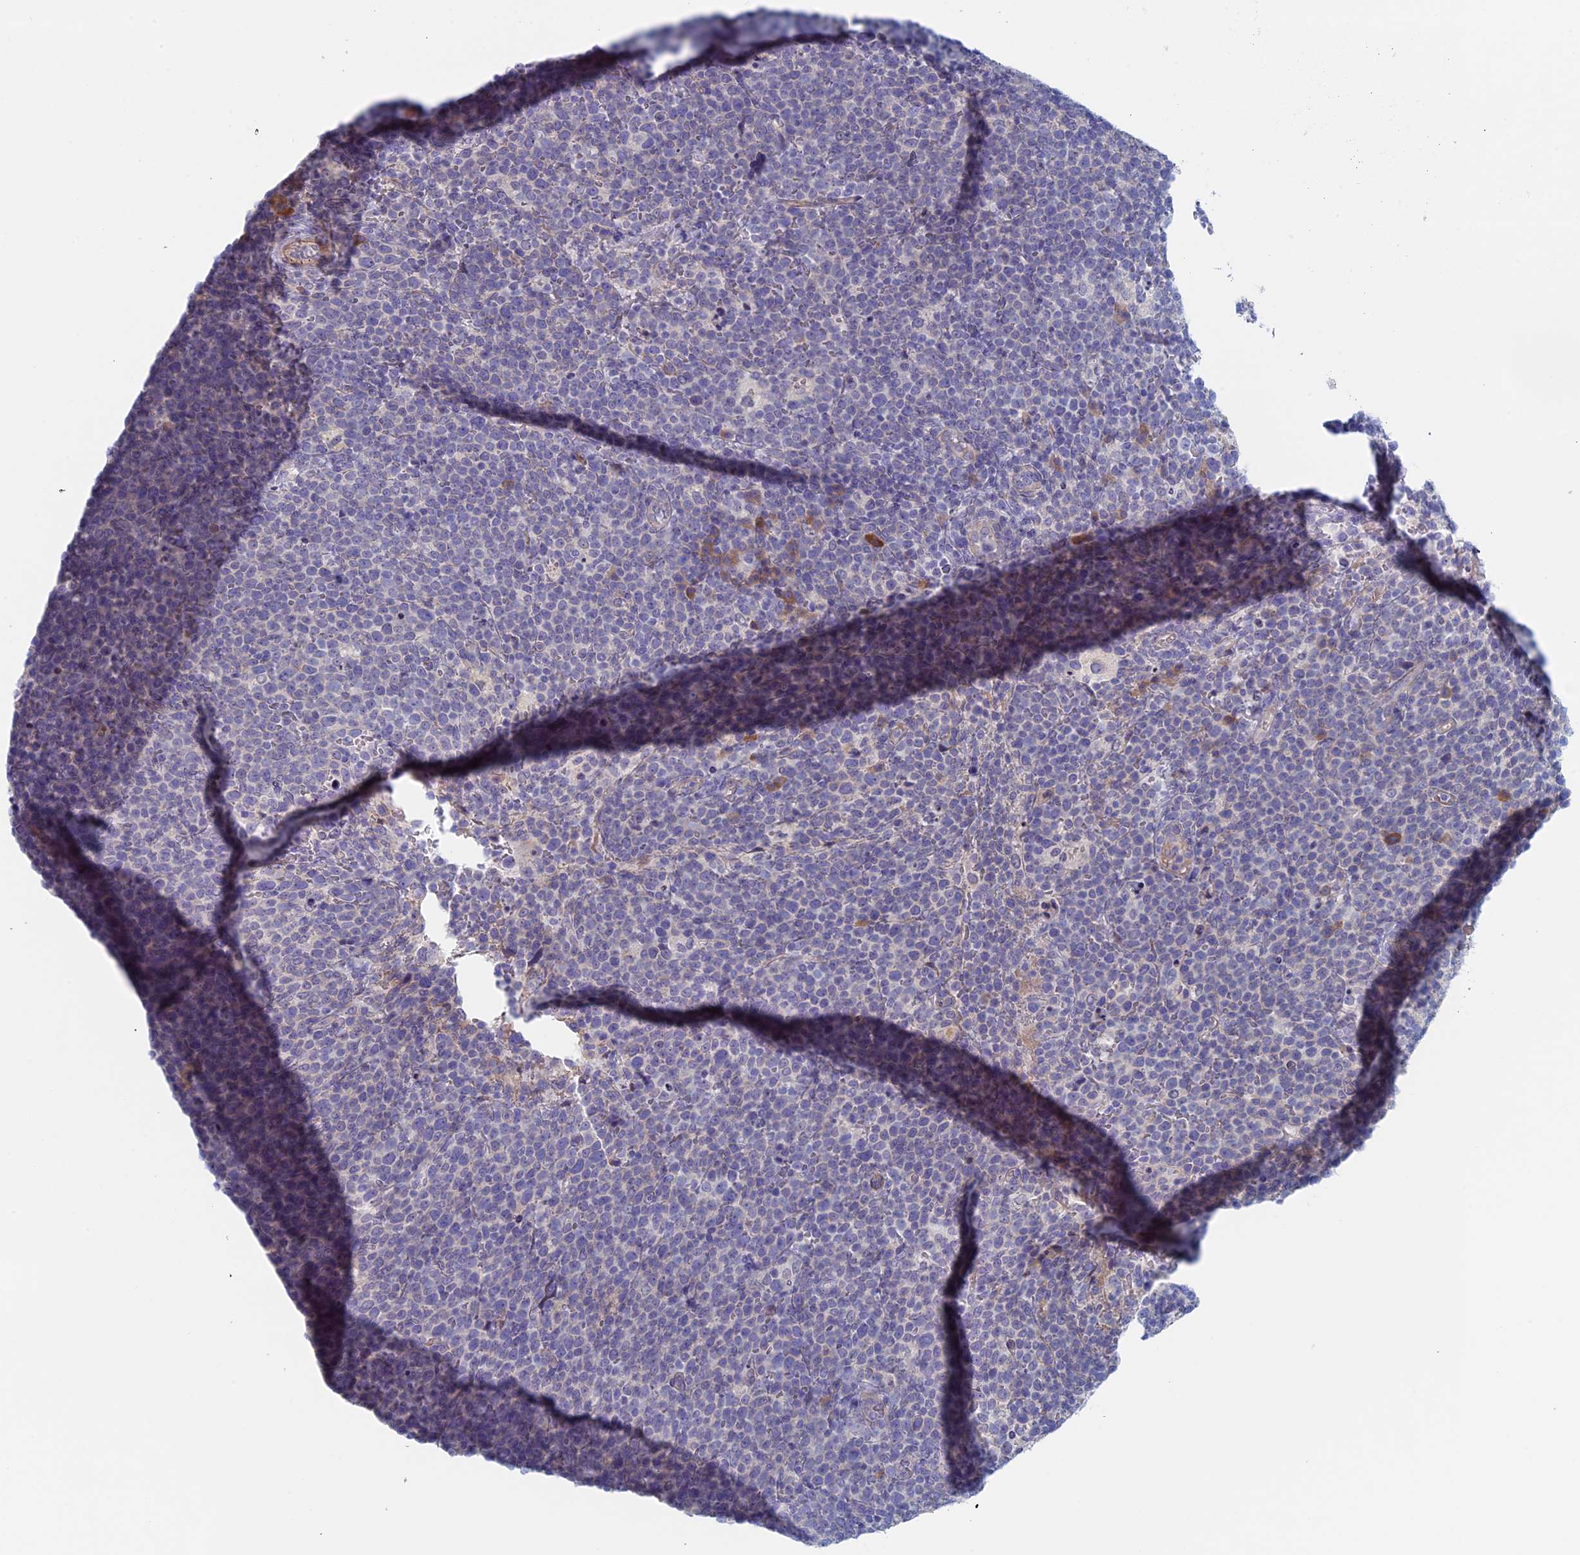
{"staining": {"intensity": "negative", "quantity": "none", "location": "none"}, "tissue": "lymphoma", "cell_type": "Tumor cells", "image_type": "cancer", "snomed": [{"axis": "morphology", "description": "Malignant lymphoma, non-Hodgkin's type, High grade"}, {"axis": "topography", "description": "Lymph node"}], "caption": "An immunohistochemistry (IHC) image of high-grade malignant lymphoma, non-Hodgkin's type is shown. There is no staining in tumor cells of high-grade malignant lymphoma, non-Hodgkin's type.", "gene": "MAGEB6", "patient": {"sex": "male", "age": 61}}